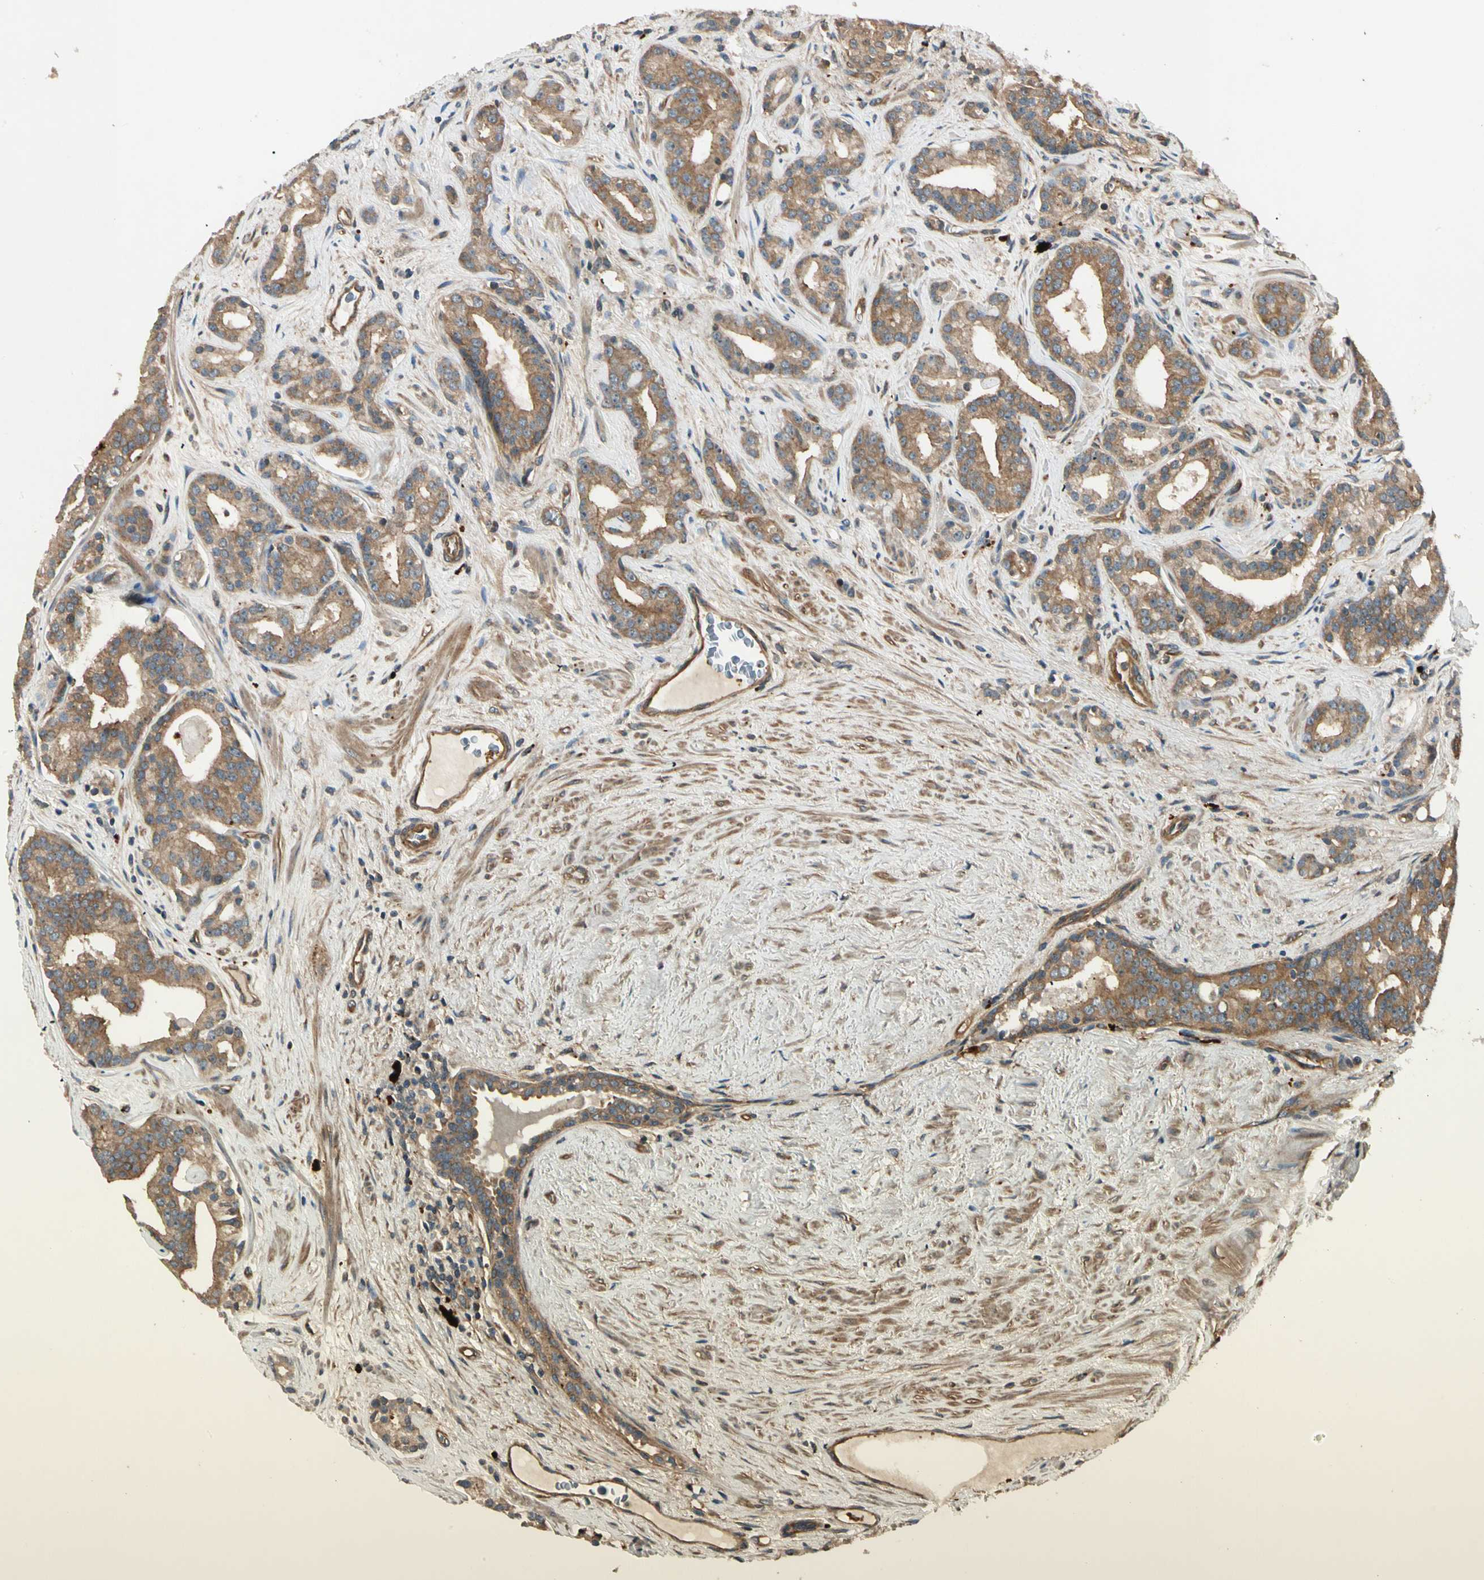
{"staining": {"intensity": "weak", "quantity": ">75%", "location": "cytoplasmic/membranous"}, "tissue": "prostate cancer", "cell_type": "Tumor cells", "image_type": "cancer", "snomed": [{"axis": "morphology", "description": "Adenocarcinoma, Low grade"}, {"axis": "topography", "description": "Prostate"}], "caption": "Prostate low-grade adenocarcinoma was stained to show a protein in brown. There is low levels of weak cytoplasmic/membranous expression in about >75% of tumor cells.", "gene": "ROCK2", "patient": {"sex": "male", "age": 63}}